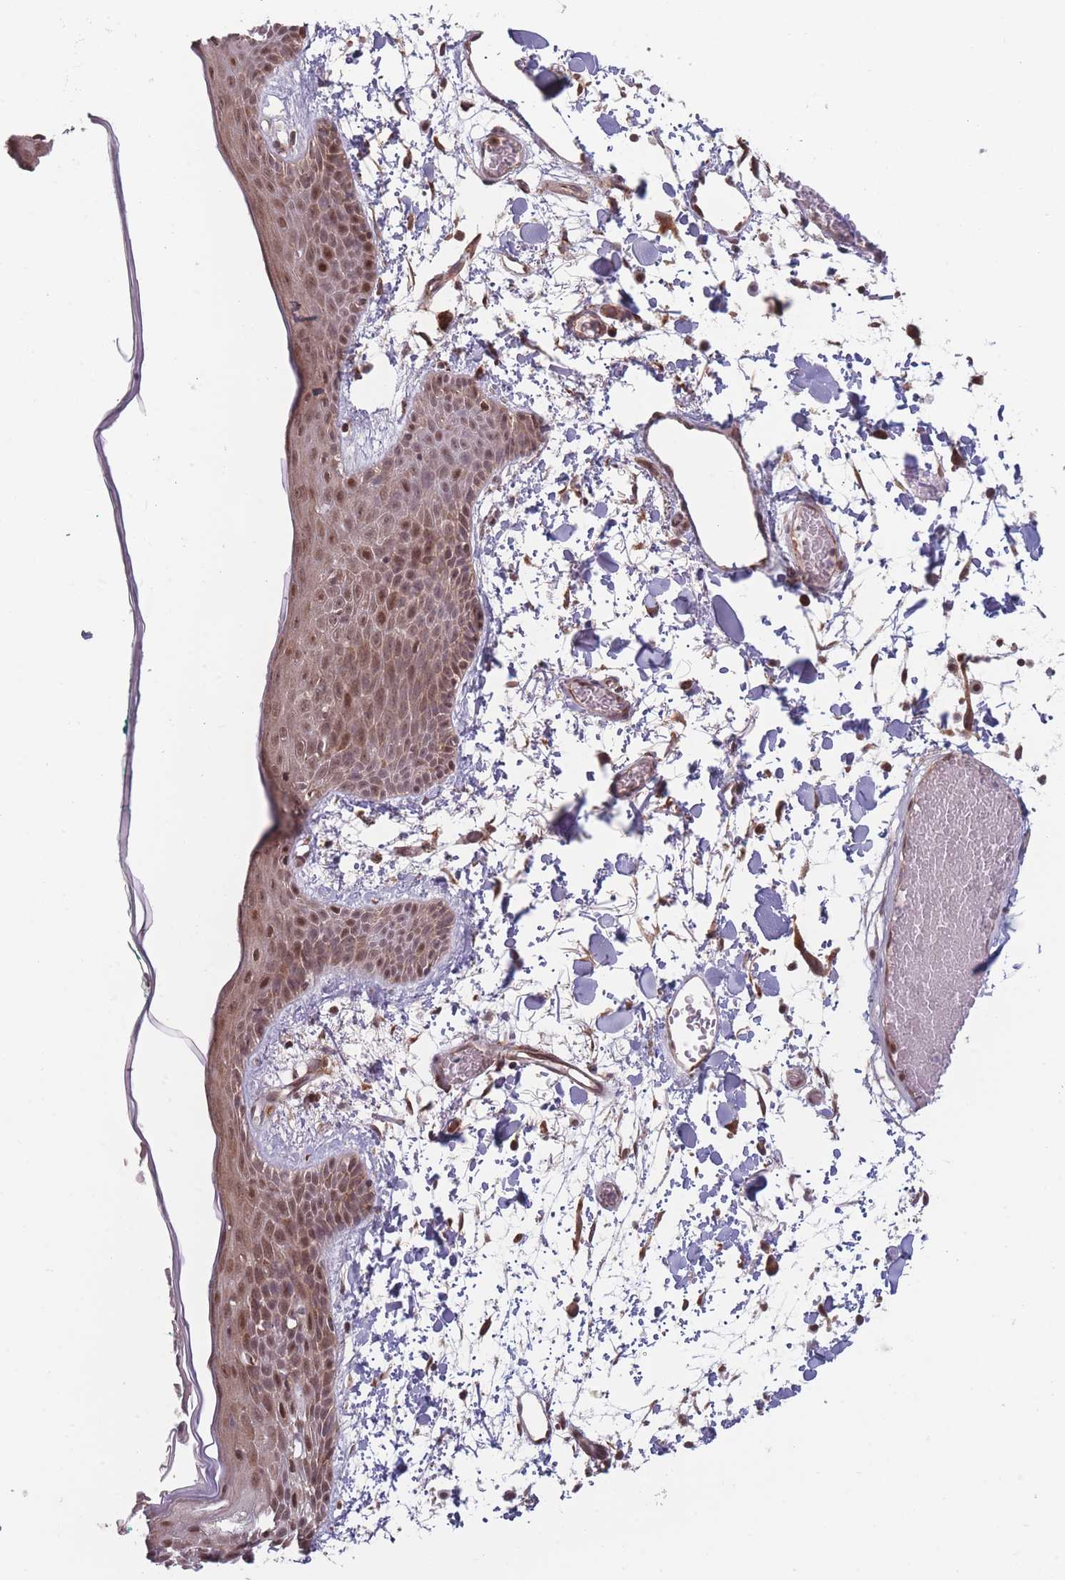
{"staining": {"intensity": "moderate", "quantity": ">75%", "location": "cytoplasmic/membranous,nuclear"}, "tissue": "skin", "cell_type": "Fibroblasts", "image_type": "normal", "snomed": [{"axis": "morphology", "description": "Normal tissue, NOS"}, {"axis": "topography", "description": "Skin"}], "caption": "DAB immunohistochemical staining of normal skin exhibits moderate cytoplasmic/membranous,nuclear protein staining in approximately >75% of fibroblasts. Nuclei are stained in blue.", "gene": "RPS18", "patient": {"sex": "male", "age": 79}}